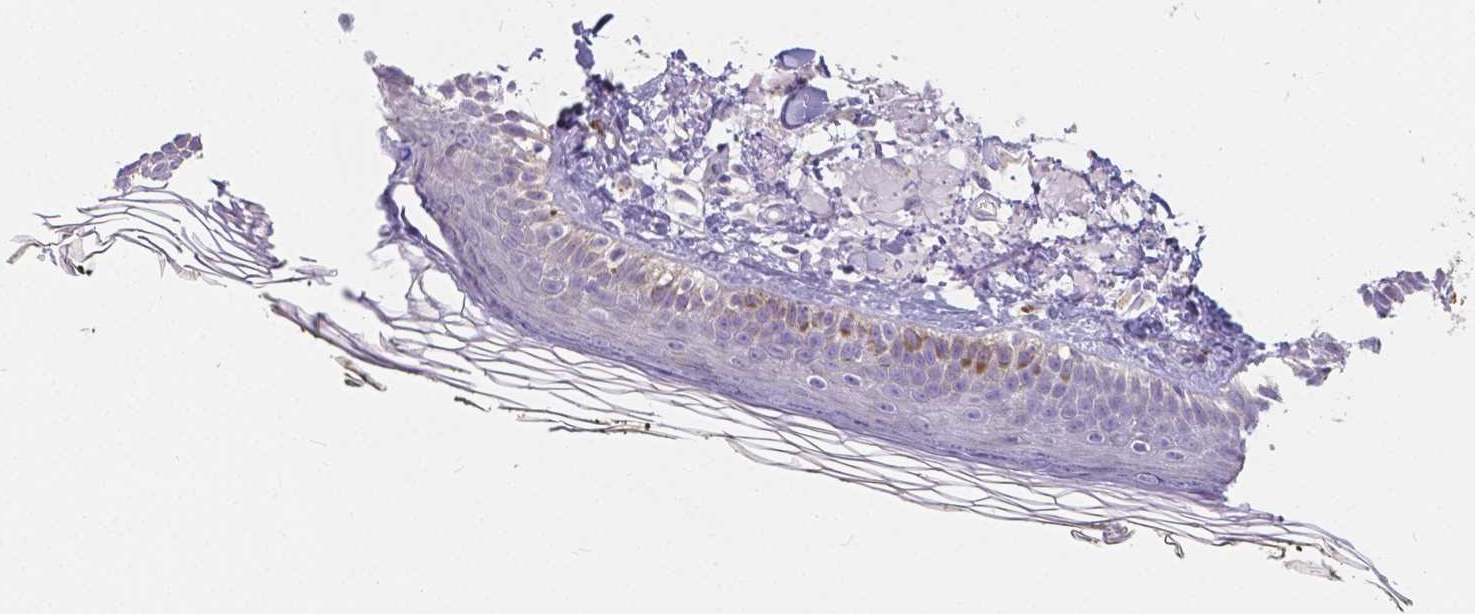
{"staining": {"intensity": "negative", "quantity": "none", "location": "none"}, "tissue": "skin", "cell_type": "Fibroblasts", "image_type": "normal", "snomed": [{"axis": "morphology", "description": "Normal tissue, NOS"}, {"axis": "topography", "description": "Skin"}], "caption": "Protein analysis of benign skin shows no significant staining in fibroblasts.", "gene": "RNF186", "patient": {"sex": "male", "age": 76}}